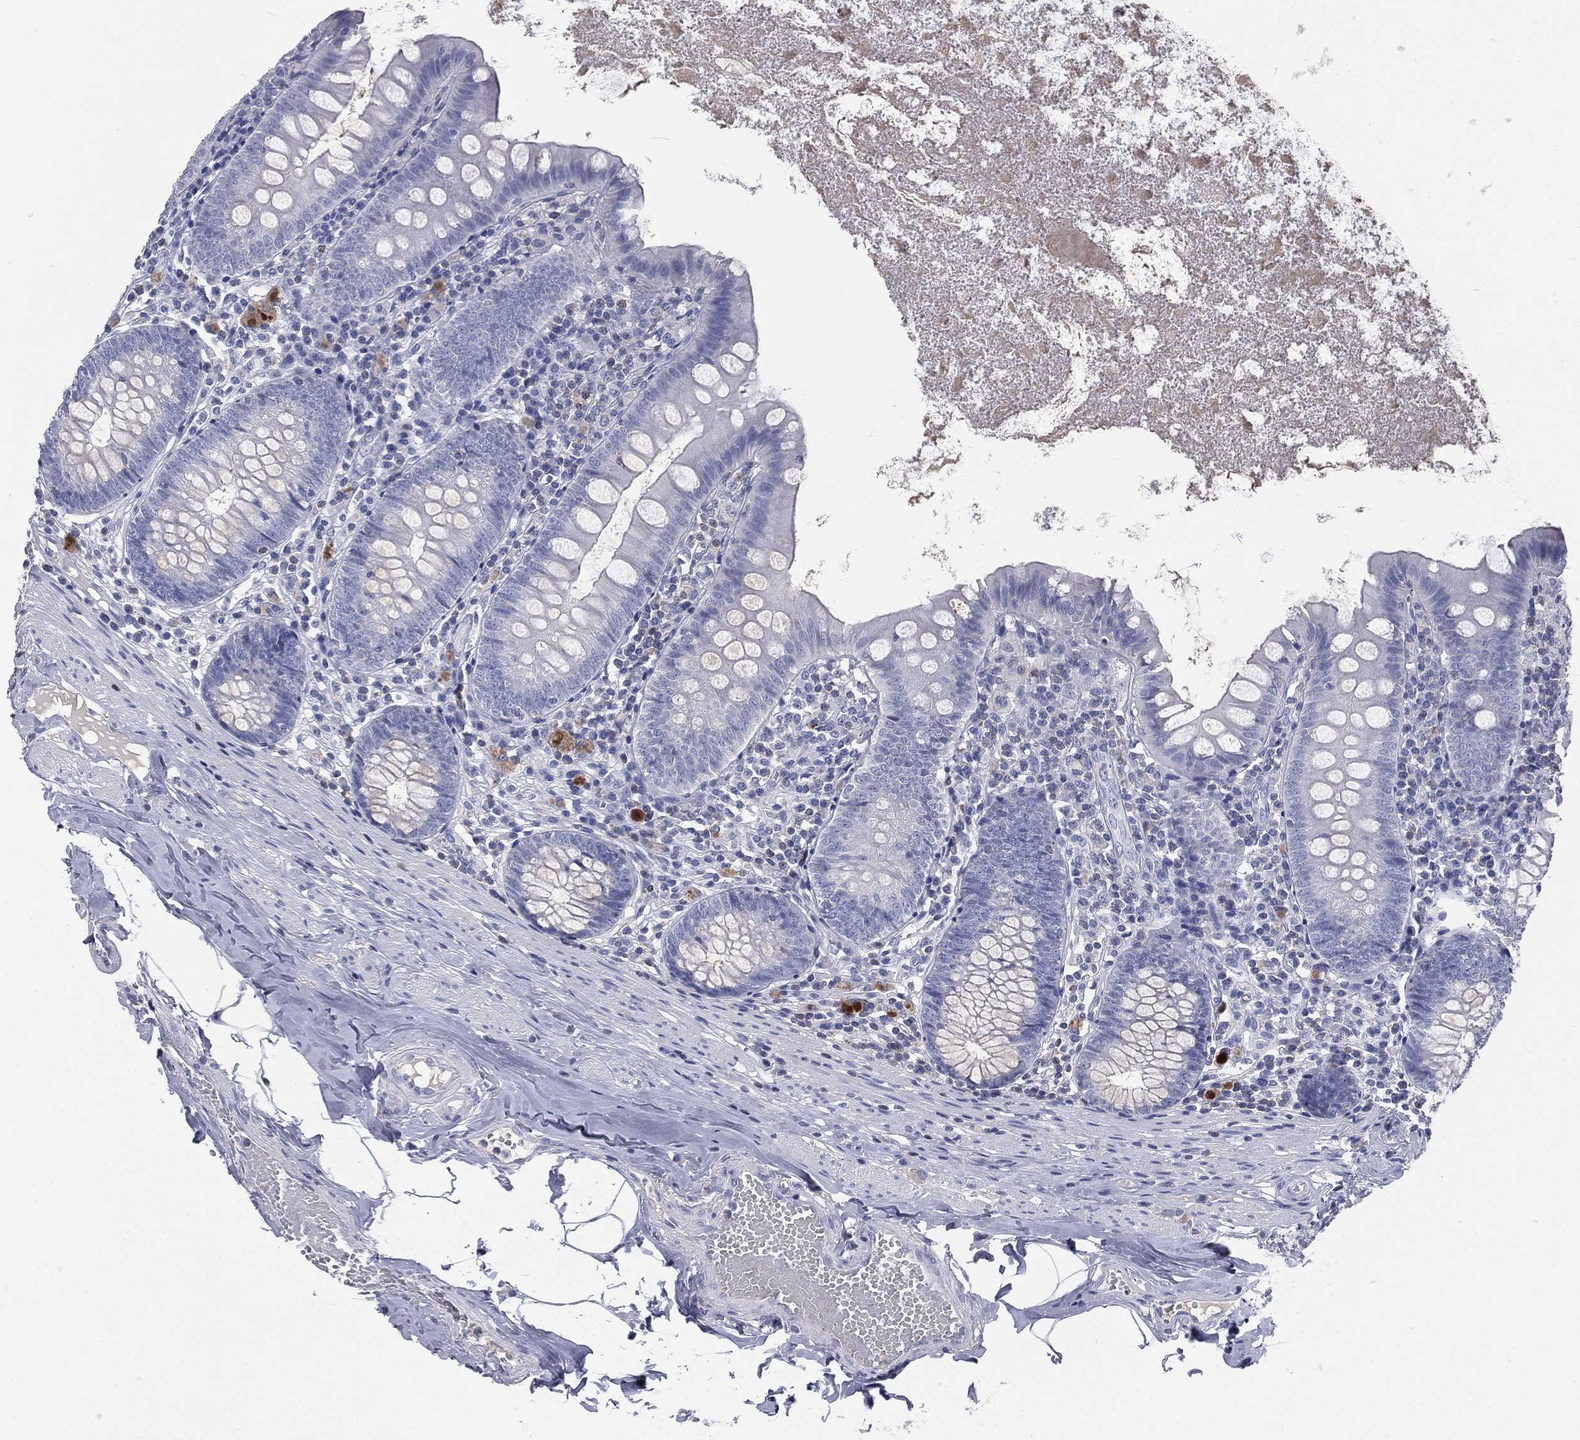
{"staining": {"intensity": "negative", "quantity": "none", "location": "none"}, "tissue": "appendix", "cell_type": "Glandular cells", "image_type": "normal", "snomed": [{"axis": "morphology", "description": "Normal tissue, NOS"}, {"axis": "topography", "description": "Appendix"}], "caption": "Immunohistochemistry micrograph of normal appendix stained for a protein (brown), which displays no positivity in glandular cells. (DAB immunohistochemistry (IHC) with hematoxylin counter stain).", "gene": "CD3D", "patient": {"sex": "female", "age": 82}}